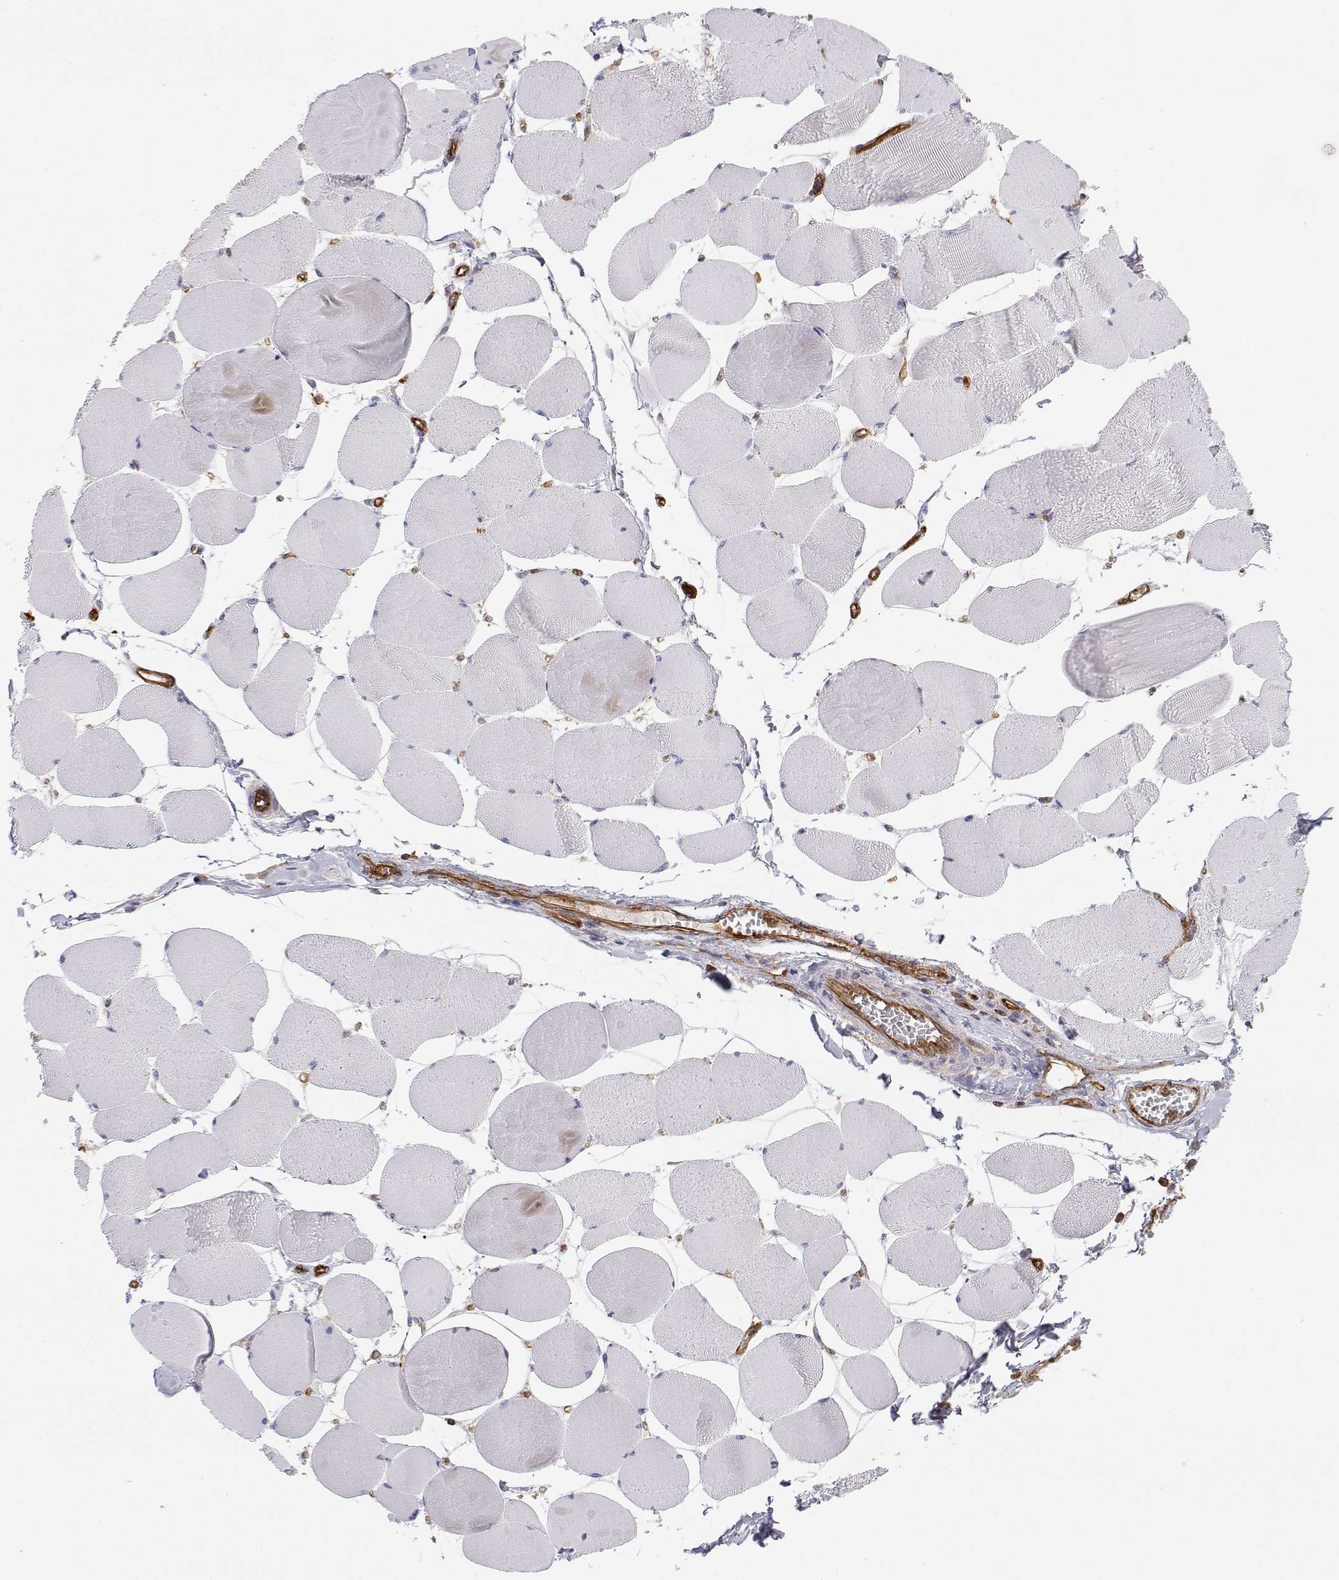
{"staining": {"intensity": "negative", "quantity": "none", "location": "none"}, "tissue": "skeletal muscle", "cell_type": "Myocytes", "image_type": "normal", "snomed": [{"axis": "morphology", "description": "Normal tissue, NOS"}, {"axis": "topography", "description": "Skeletal muscle"}], "caption": "DAB immunohistochemical staining of unremarkable skeletal muscle reveals no significant expression in myocytes.", "gene": "MYH9", "patient": {"sex": "female", "age": 75}}